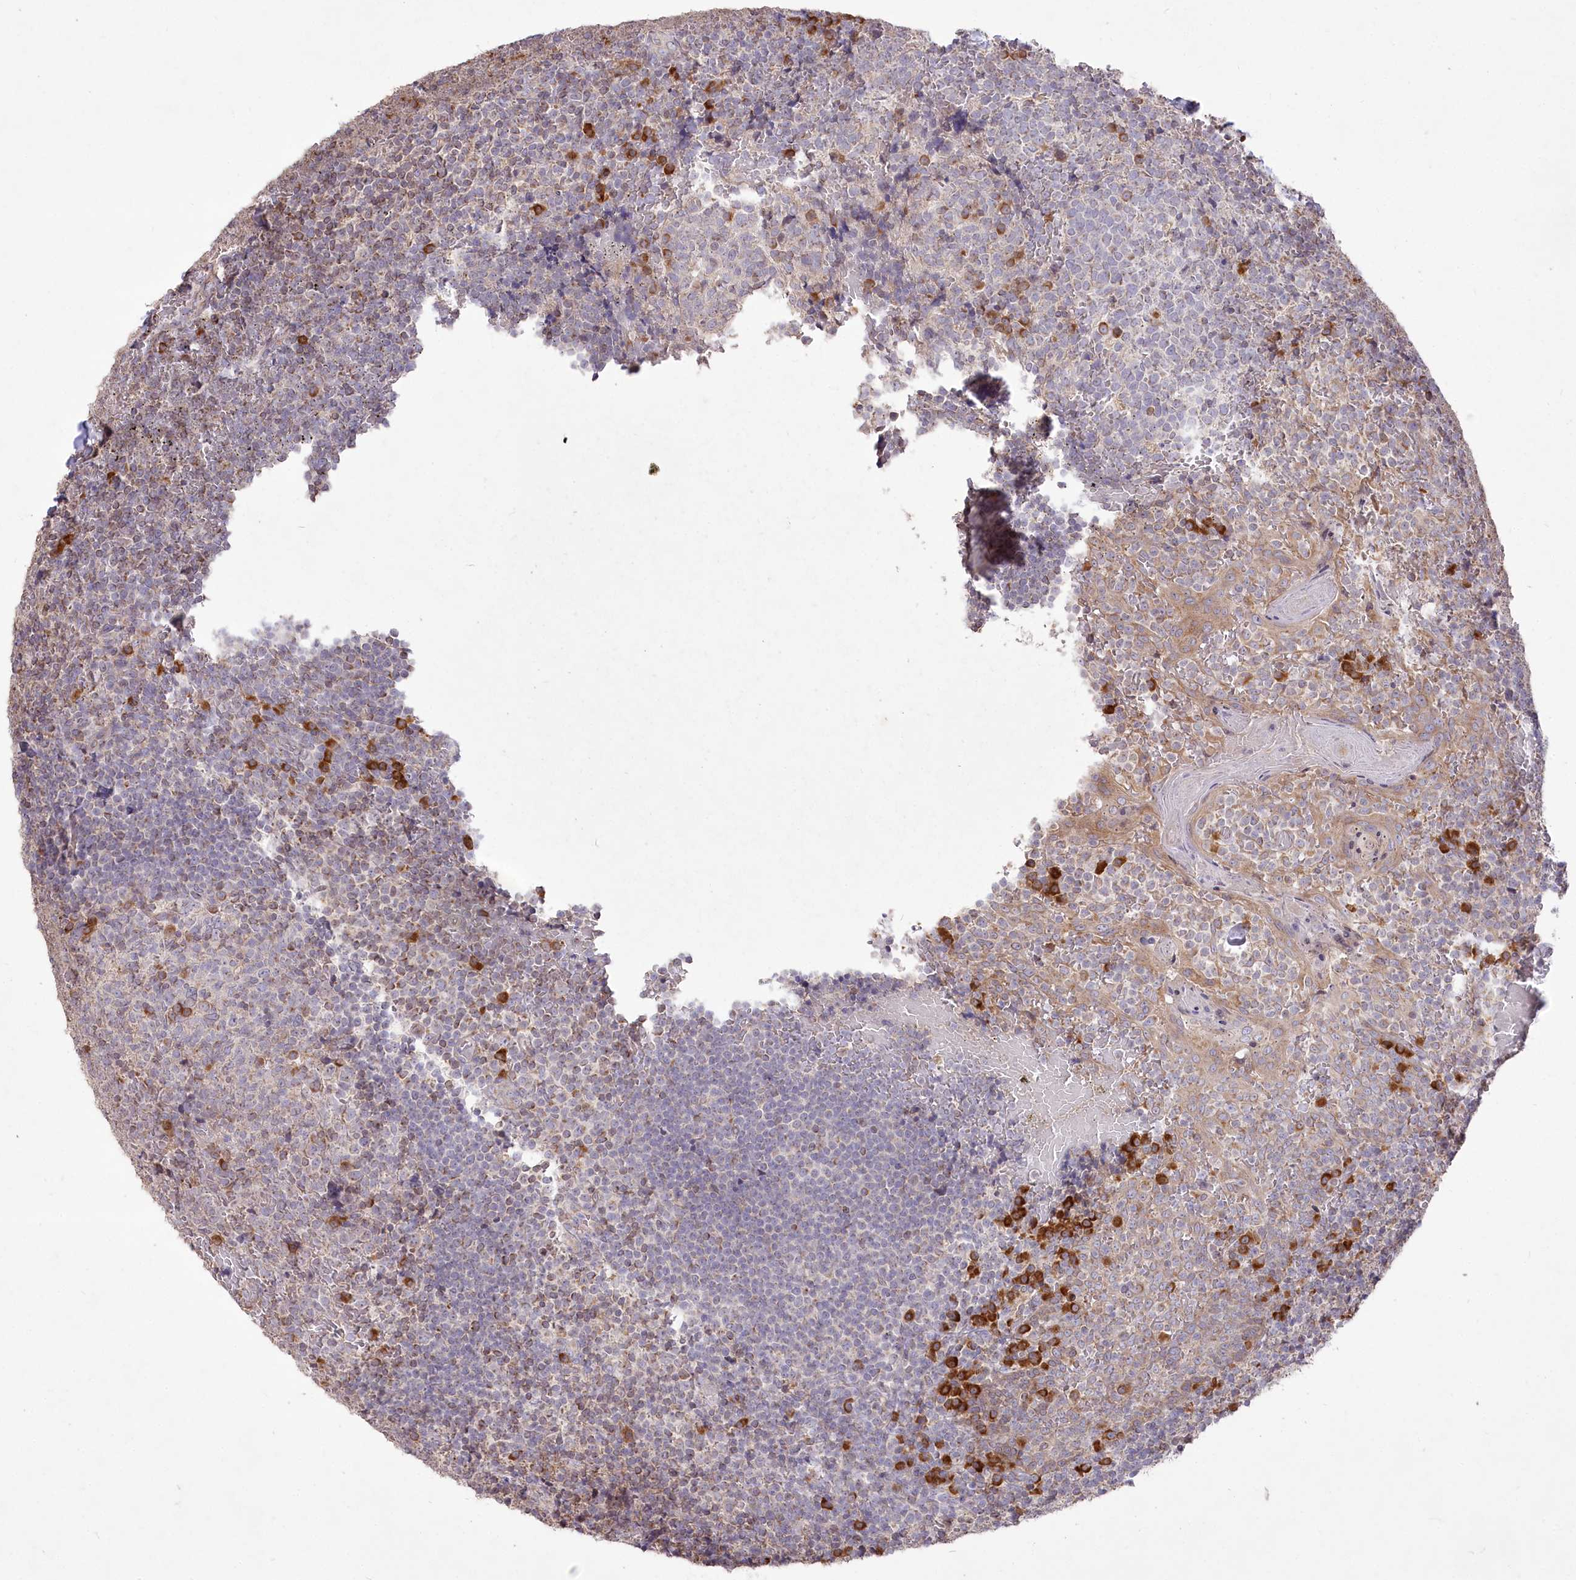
{"staining": {"intensity": "moderate", "quantity": "<25%", "location": "cytoplasmic/membranous"}, "tissue": "tonsil", "cell_type": "Germinal center cells", "image_type": "normal", "snomed": [{"axis": "morphology", "description": "Normal tissue, NOS"}, {"axis": "topography", "description": "Tonsil"}], "caption": "Germinal center cells show low levels of moderate cytoplasmic/membranous positivity in about <25% of cells in benign tonsil.", "gene": "STT3B", "patient": {"sex": "female", "age": 19}}